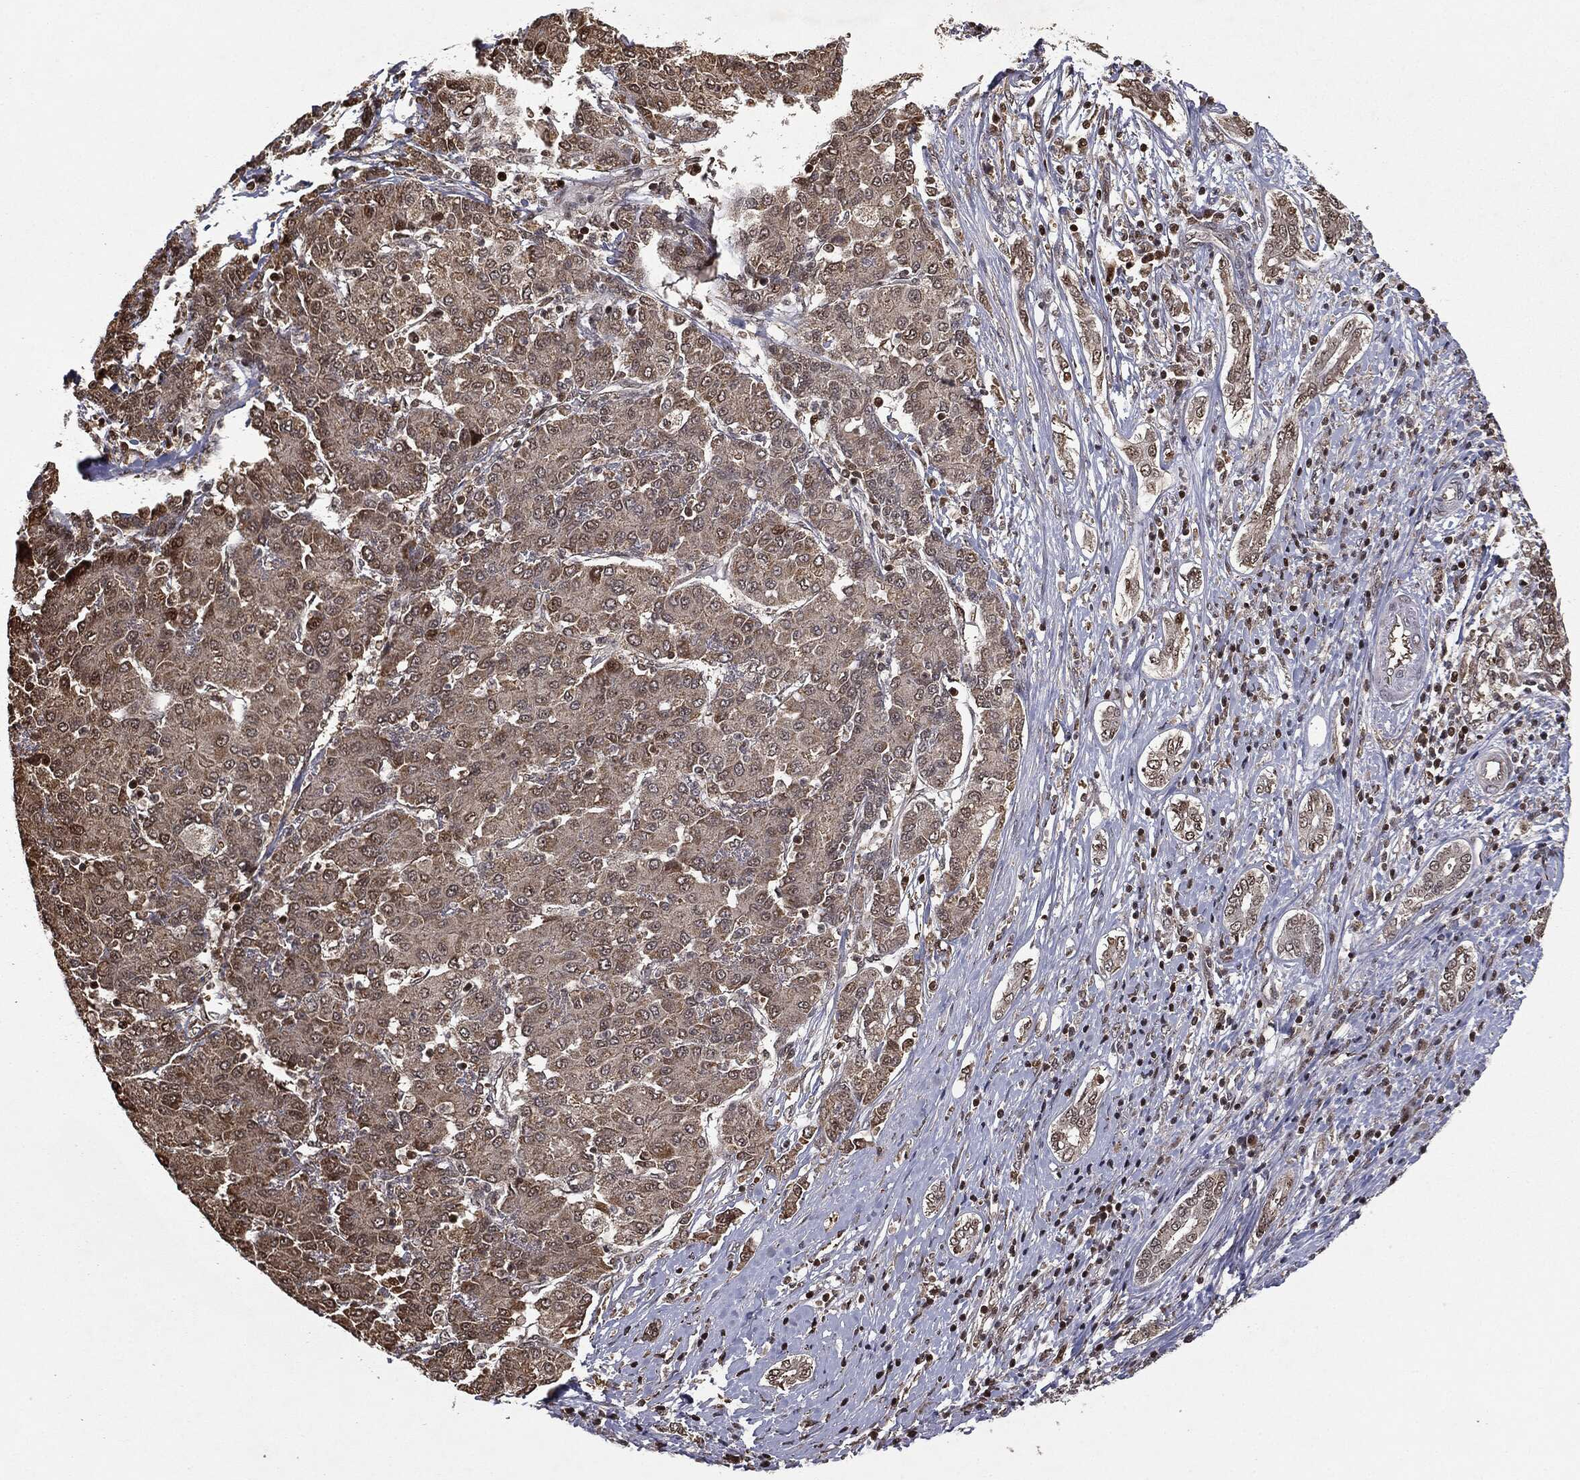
{"staining": {"intensity": "weak", "quantity": "<25%", "location": "cytoplasmic/membranous"}, "tissue": "liver cancer", "cell_type": "Tumor cells", "image_type": "cancer", "snomed": [{"axis": "morphology", "description": "Carcinoma, Hepatocellular, NOS"}, {"axis": "topography", "description": "Liver"}], "caption": "Immunohistochemistry (IHC) image of neoplastic tissue: liver hepatocellular carcinoma stained with DAB (3,3'-diaminobenzidine) exhibits no significant protein expression in tumor cells. (DAB (3,3'-diaminobenzidine) immunohistochemistry, high magnification).", "gene": "ZNHIT6", "patient": {"sex": "male", "age": 65}}